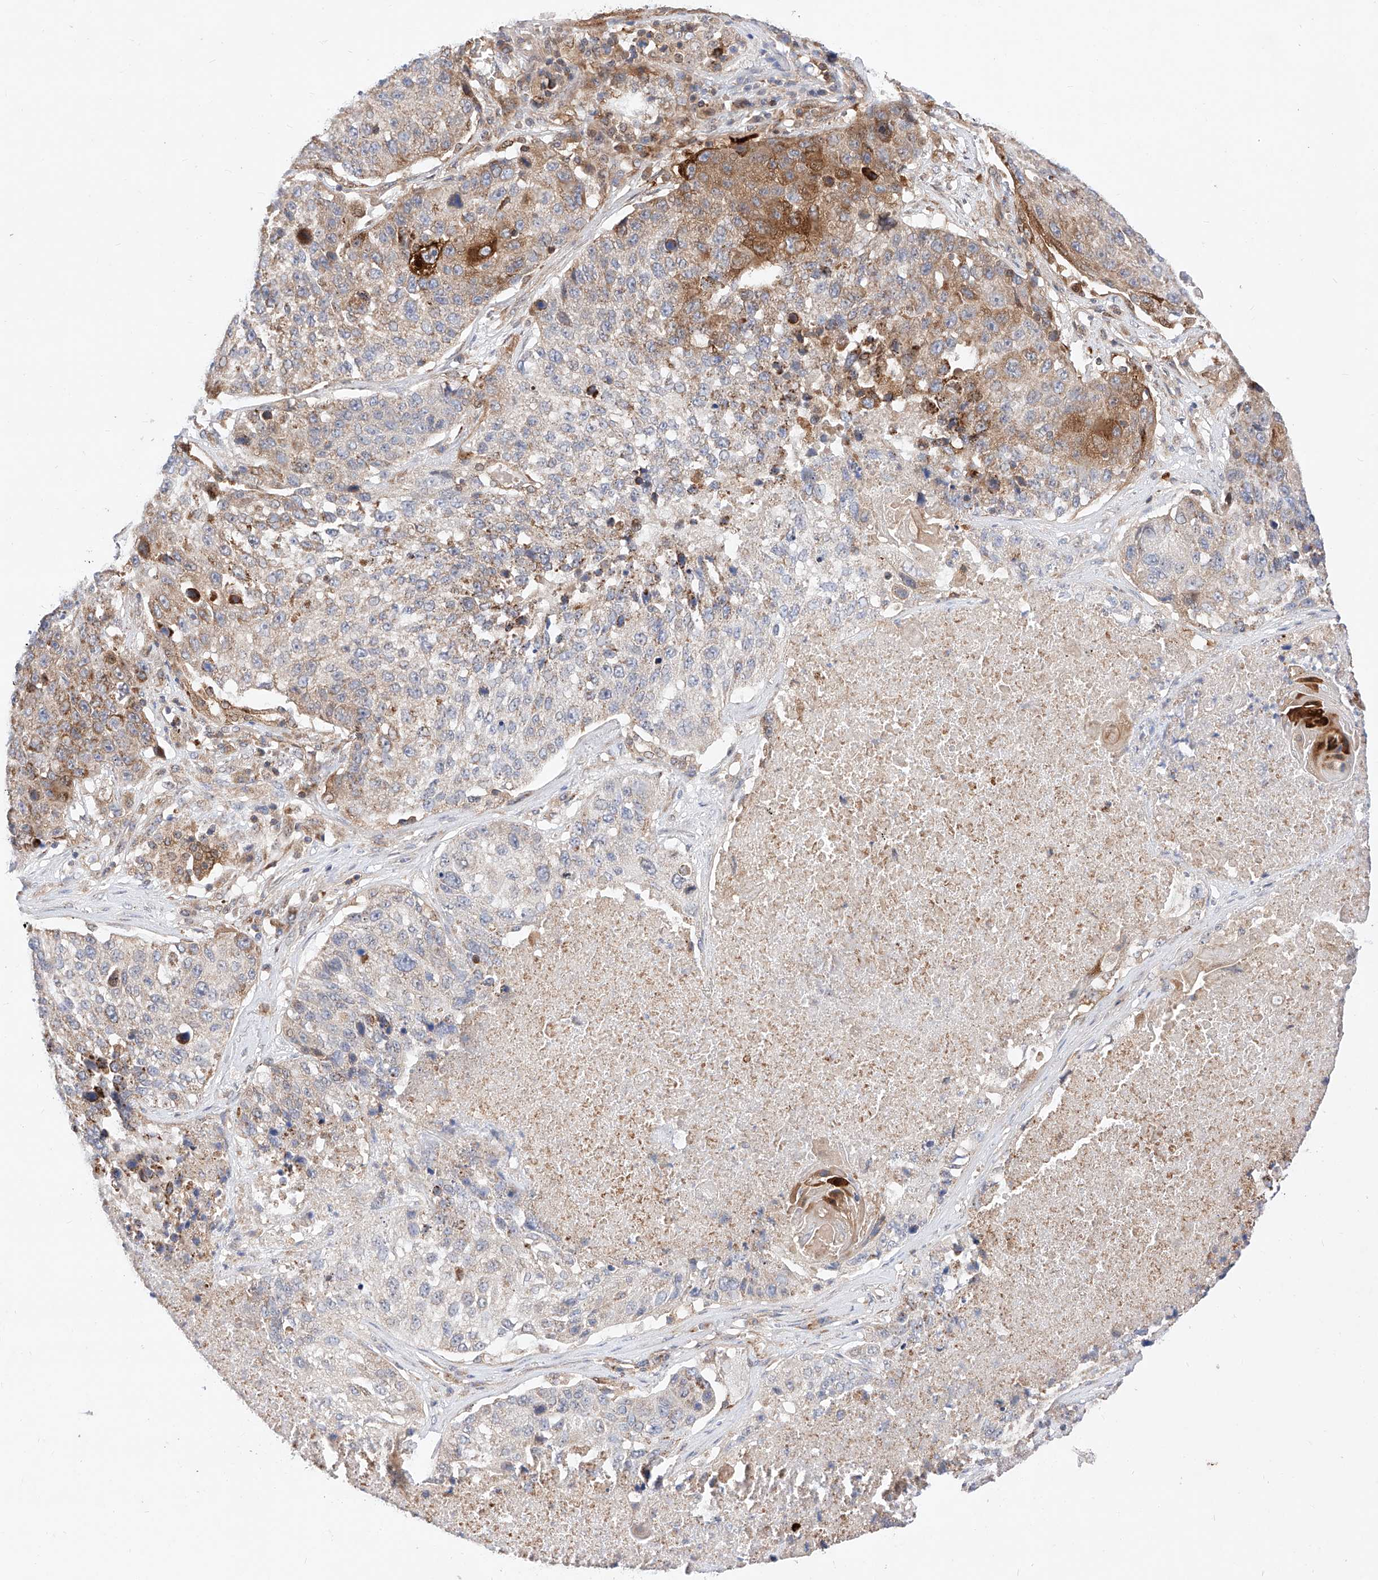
{"staining": {"intensity": "moderate", "quantity": "25%-75%", "location": "cytoplasmic/membranous"}, "tissue": "lung cancer", "cell_type": "Tumor cells", "image_type": "cancer", "snomed": [{"axis": "morphology", "description": "Squamous cell carcinoma, NOS"}, {"axis": "topography", "description": "Lung"}], "caption": "About 25%-75% of tumor cells in lung cancer (squamous cell carcinoma) demonstrate moderate cytoplasmic/membranous protein staining as visualized by brown immunohistochemical staining.", "gene": "NR1D1", "patient": {"sex": "male", "age": 61}}